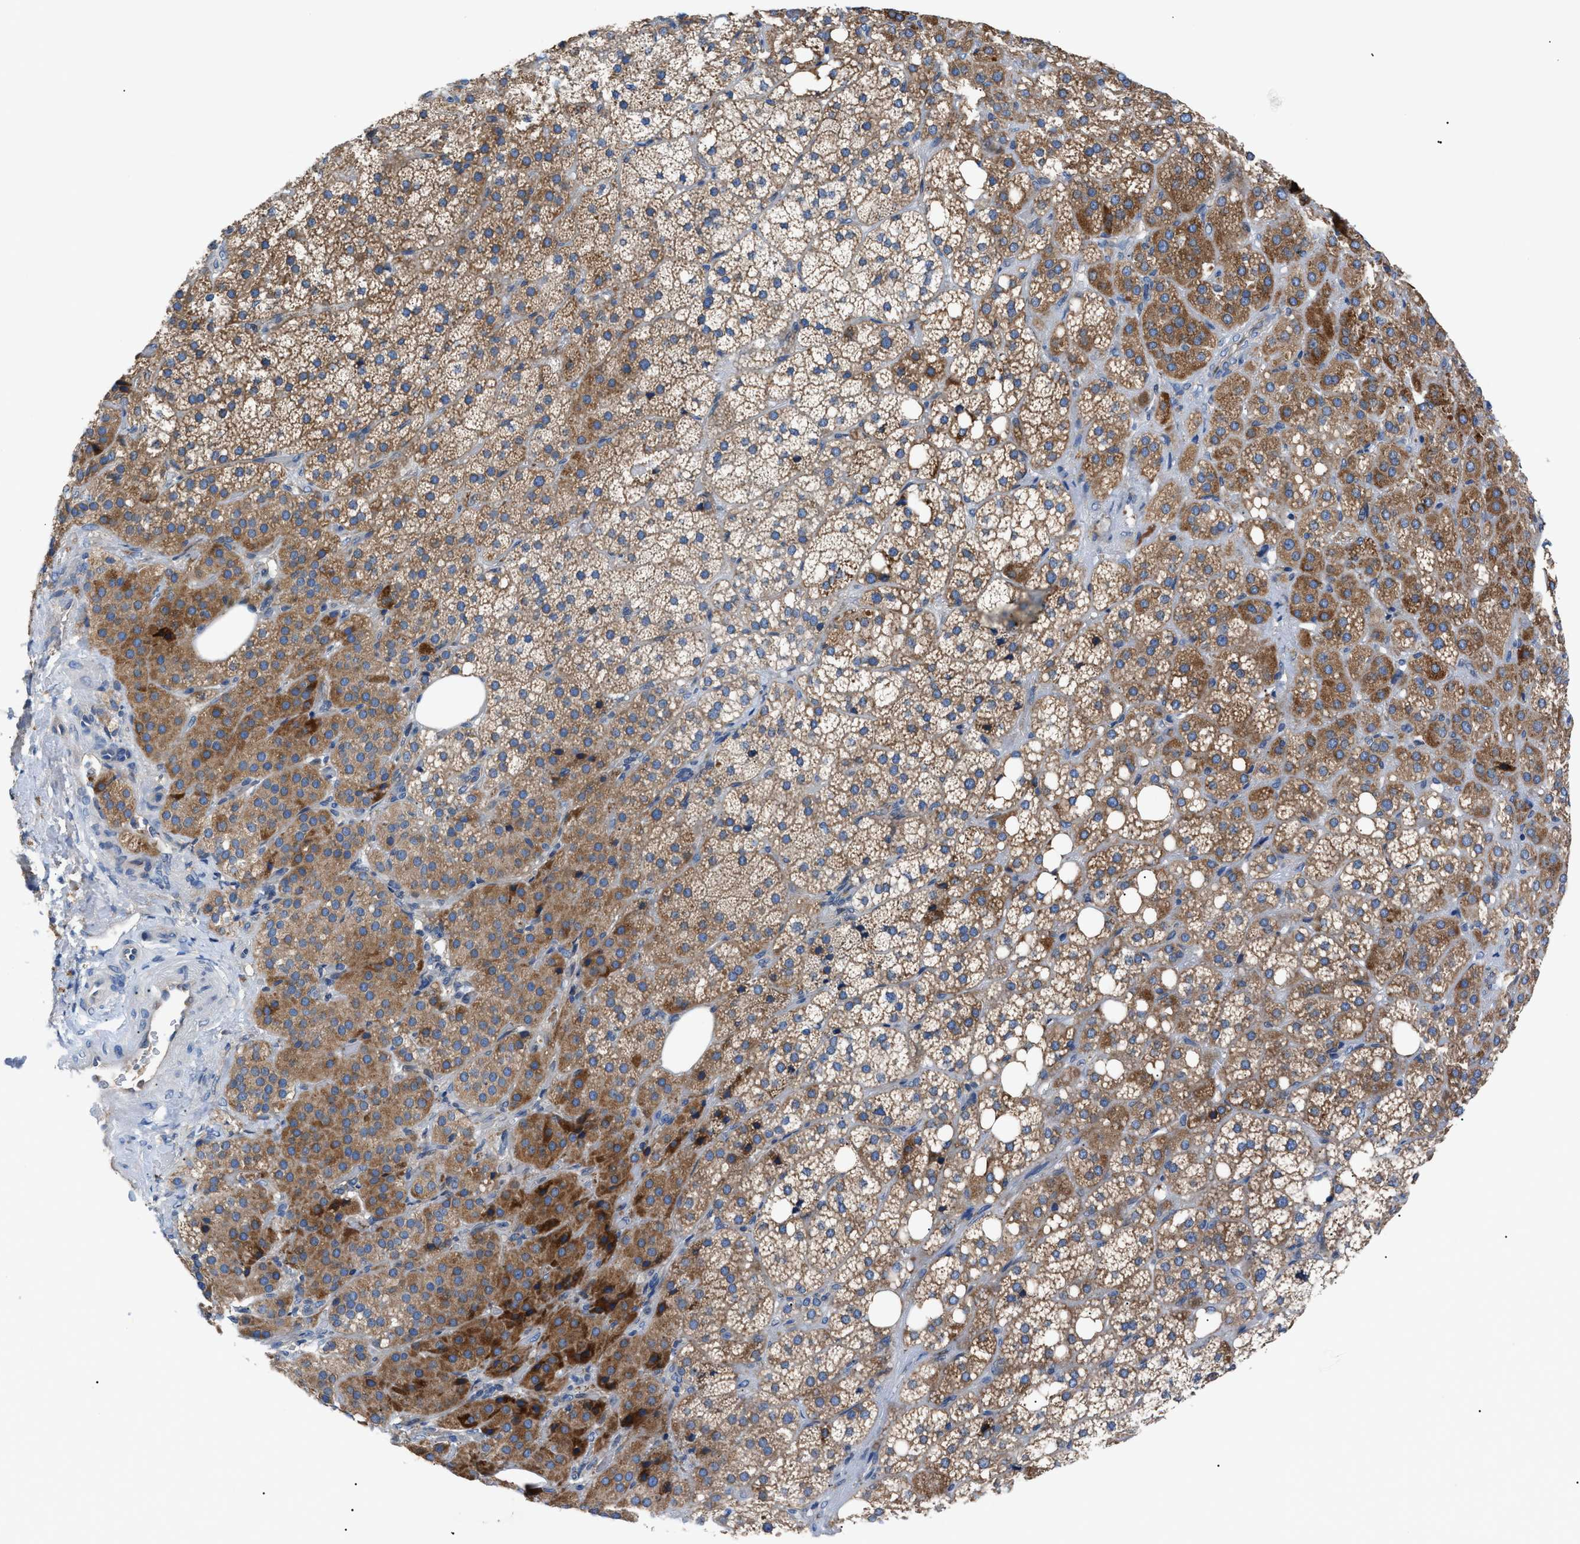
{"staining": {"intensity": "moderate", "quantity": ">75%", "location": "cytoplasmic/membranous"}, "tissue": "adrenal gland", "cell_type": "Glandular cells", "image_type": "normal", "snomed": [{"axis": "morphology", "description": "Normal tissue, NOS"}, {"axis": "topography", "description": "Adrenal gland"}], "caption": "The photomicrograph reveals immunohistochemical staining of benign adrenal gland. There is moderate cytoplasmic/membranous expression is identified in about >75% of glandular cells.", "gene": "ZDHHC24", "patient": {"sex": "female", "age": 59}}